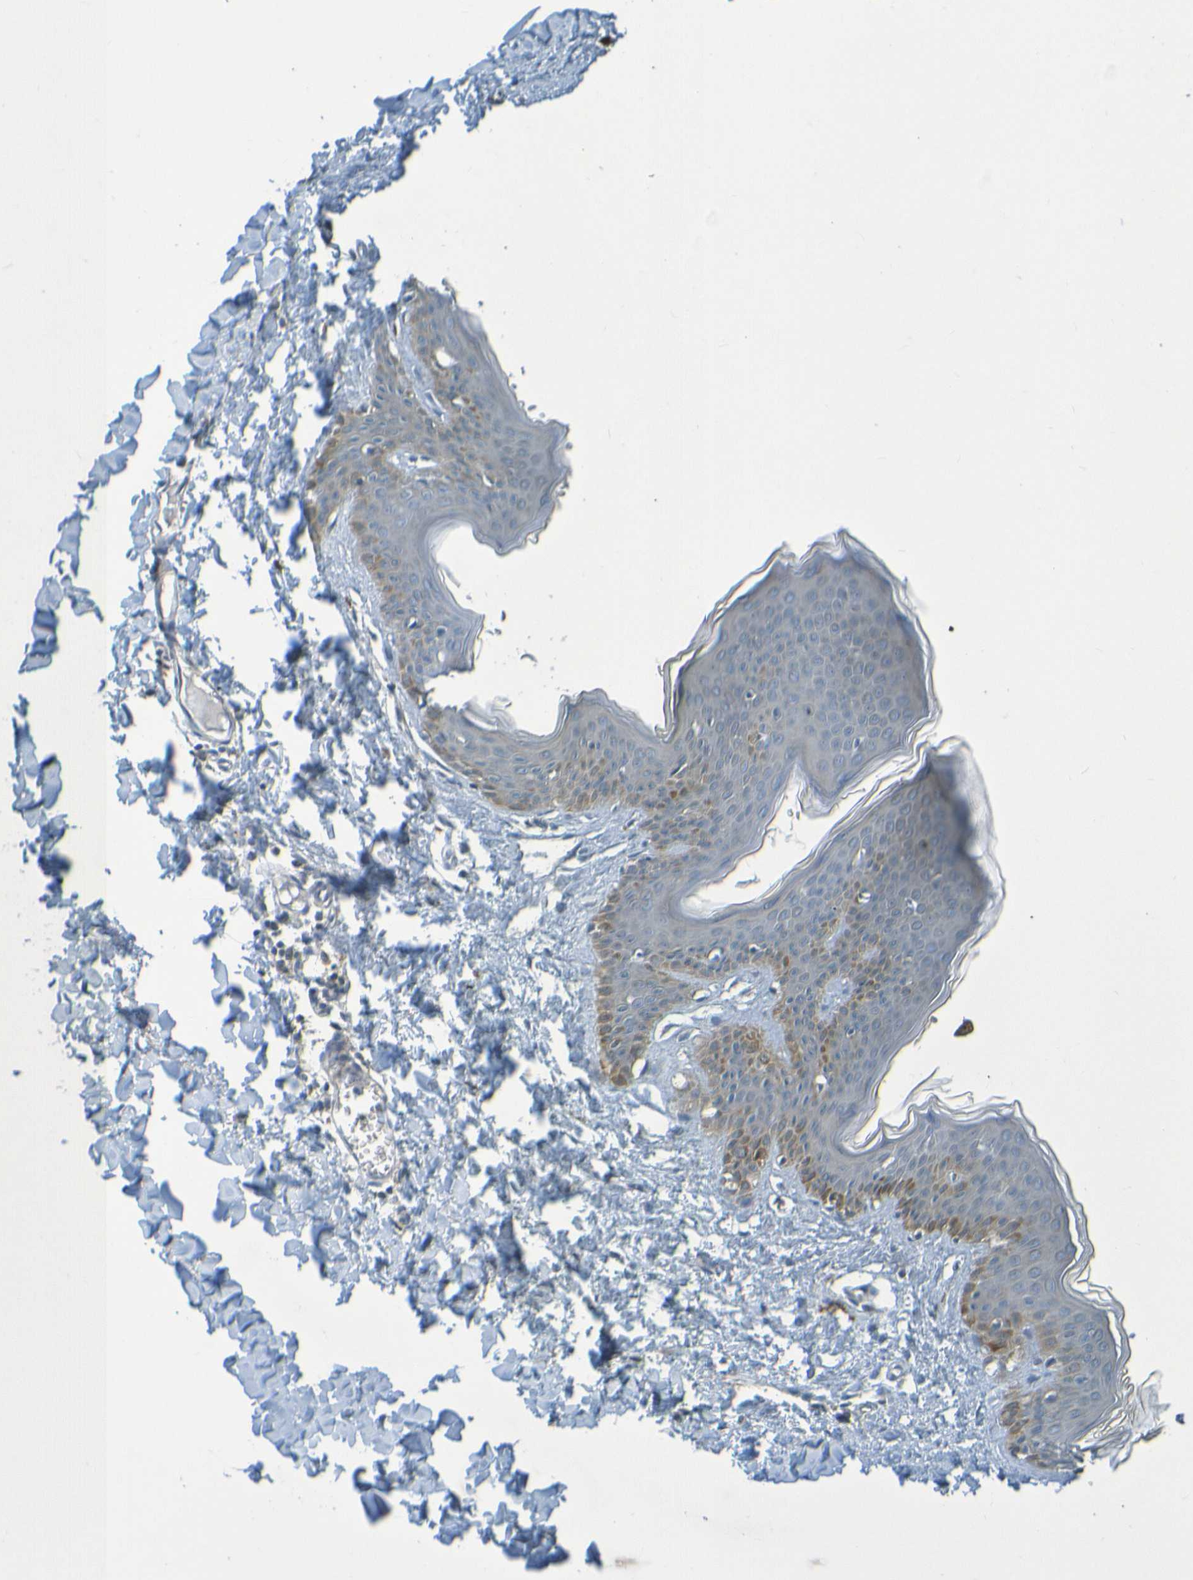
{"staining": {"intensity": "negative", "quantity": "none", "location": "none"}, "tissue": "skin", "cell_type": "Fibroblasts", "image_type": "normal", "snomed": [{"axis": "morphology", "description": "Normal tissue, NOS"}, {"axis": "topography", "description": "Skin"}], "caption": "Protein analysis of normal skin exhibits no significant staining in fibroblasts. The staining is performed using DAB (3,3'-diaminobenzidine) brown chromogen with nuclei counter-stained in using hematoxylin.", "gene": "CYP4F2", "patient": {"sex": "female", "age": 17}}